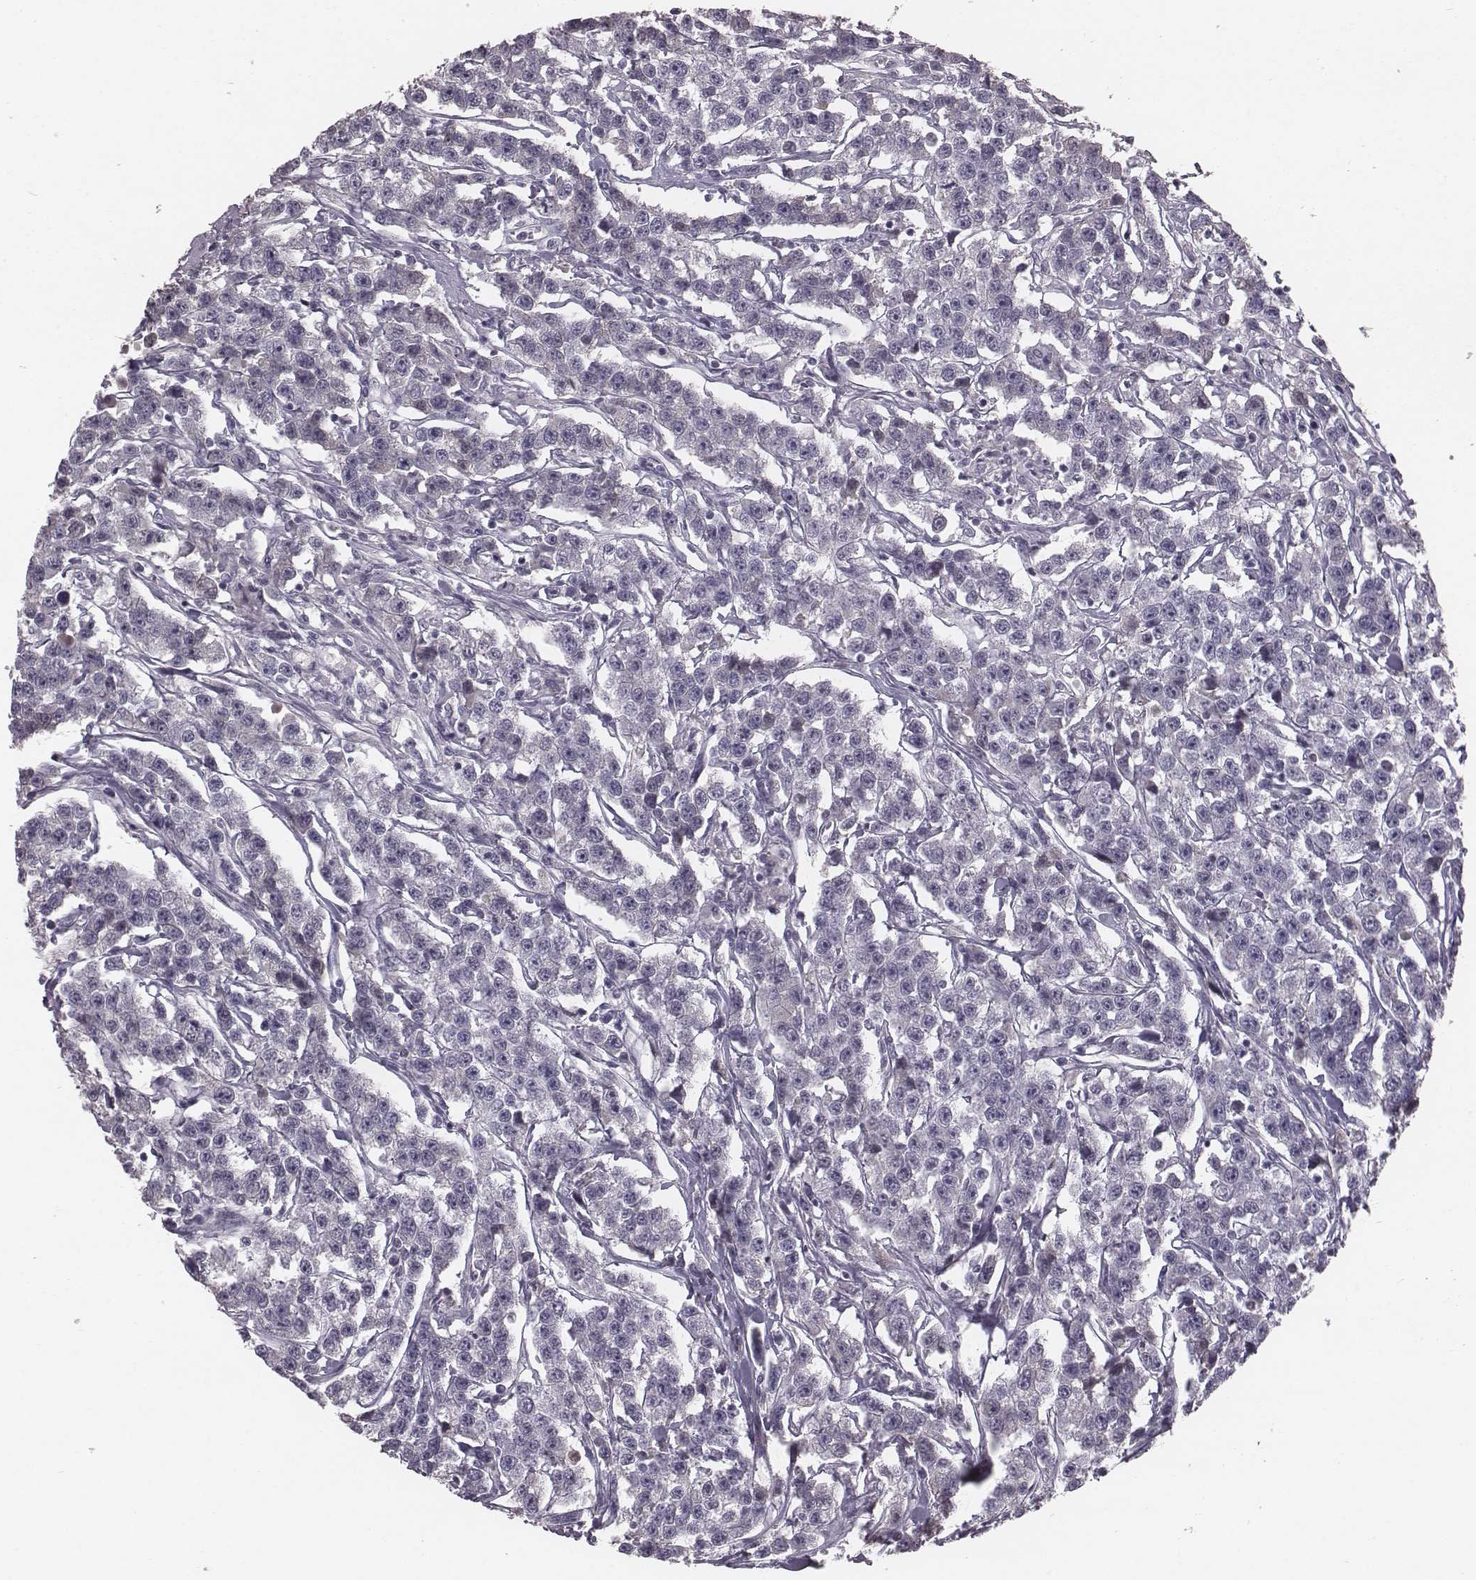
{"staining": {"intensity": "negative", "quantity": "none", "location": "none"}, "tissue": "testis cancer", "cell_type": "Tumor cells", "image_type": "cancer", "snomed": [{"axis": "morphology", "description": "Seminoma, NOS"}, {"axis": "topography", "description": "Testis"}], "caption": "The IHC image has no significant expression in tumor cells of testis cancer (seminoma) tissue.", "gene": "SMIM24", "patient": {"sex": "male", "age": 59}}